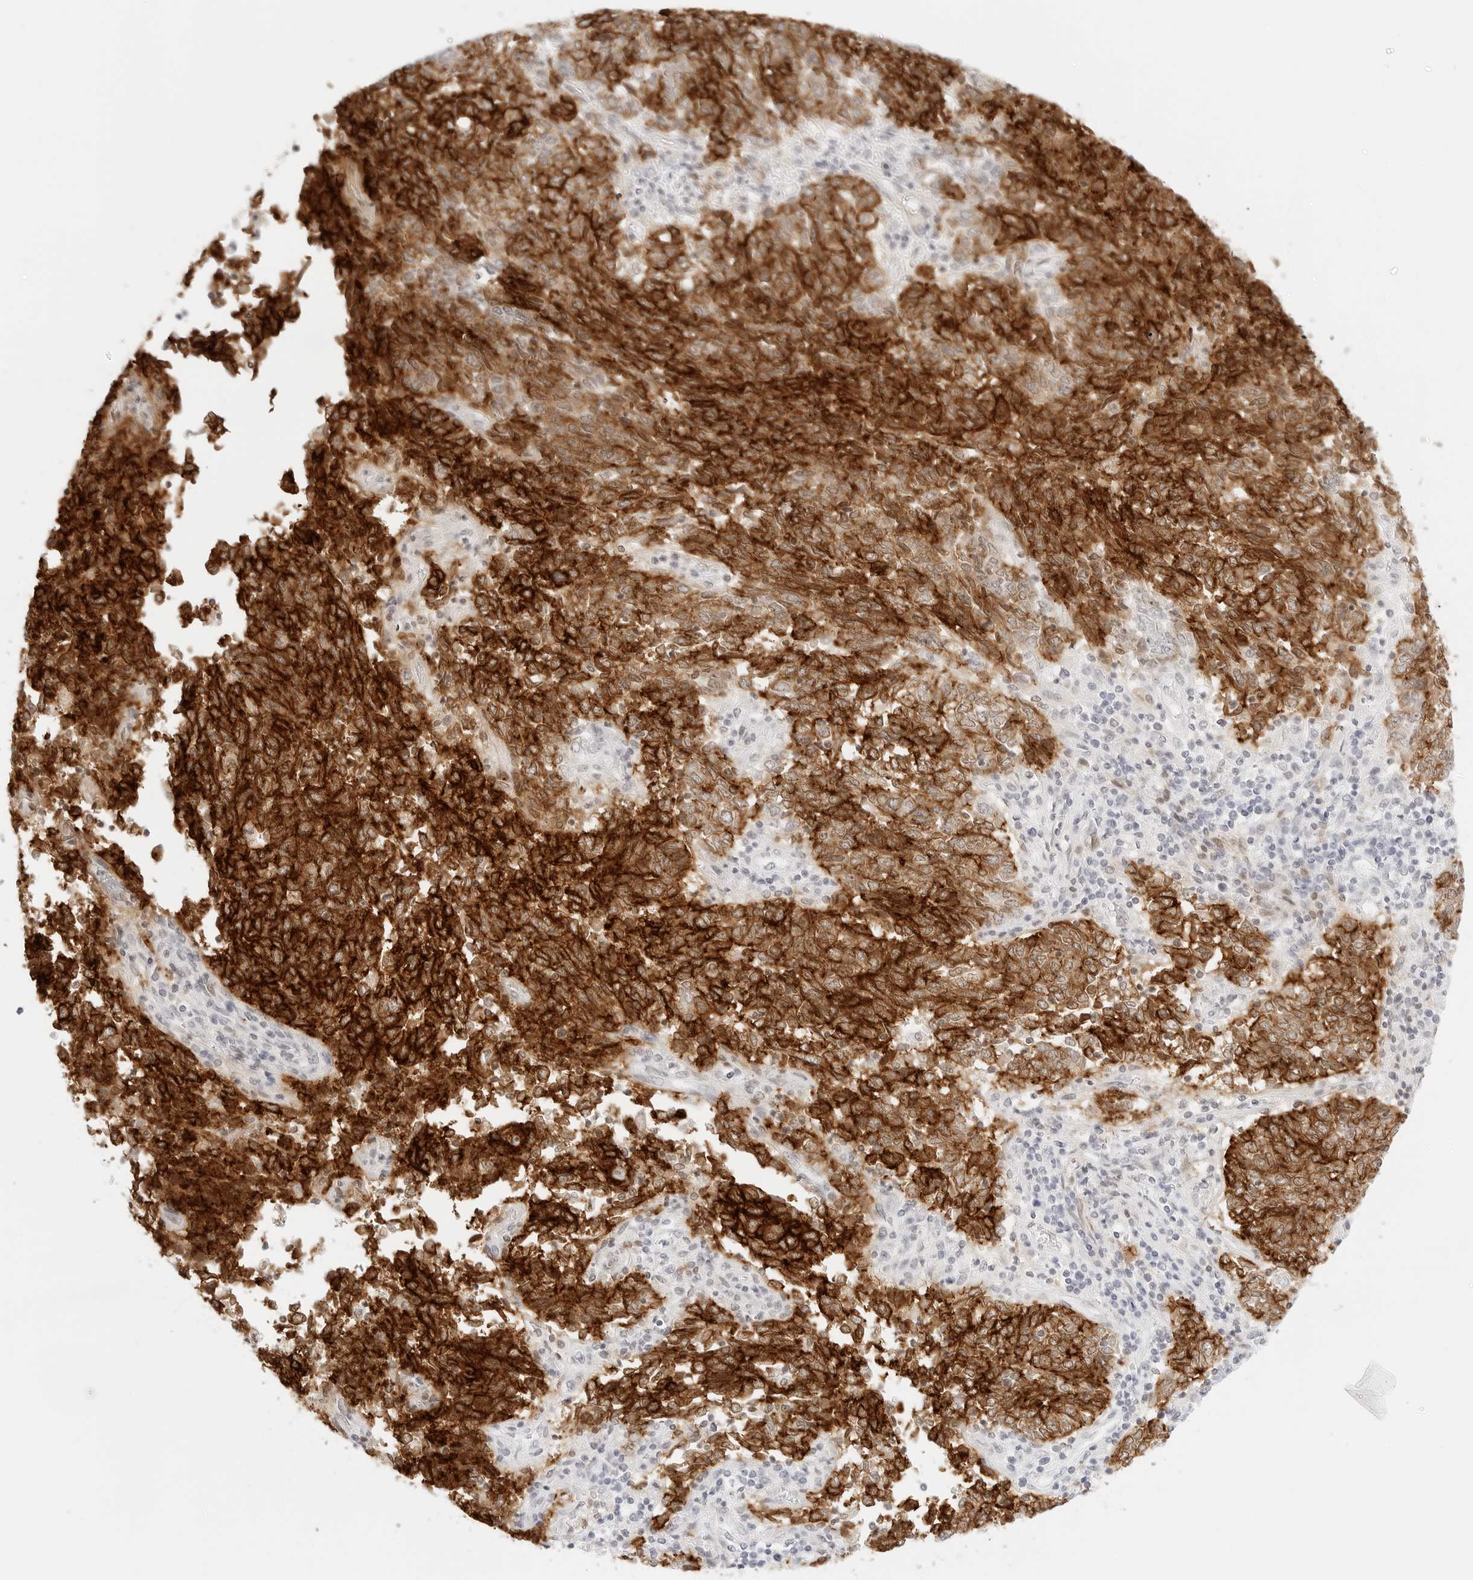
{"staining": {"intensity": "strong", "quantity": ">75%", "location": "cytoplasmic/membranous"}, "tissue": "endometrial cancer", "cell_type": "Tumor cells", "image_type": "cancer", "snomed": [{"axis": "morphology", "description": "Adenocarcinoma, NOS"}, {"axis": "topography", "description": "Endometrium"}], "caption": "This image demonstrates immunohistochemistry staining of human adenocarcinoma (endometrial), with high strong cytoplasmic/membranous positivity in about >75% of tumor cells.", "gene": "CDH1", "patient": {"sex": "female", "age": 80}}